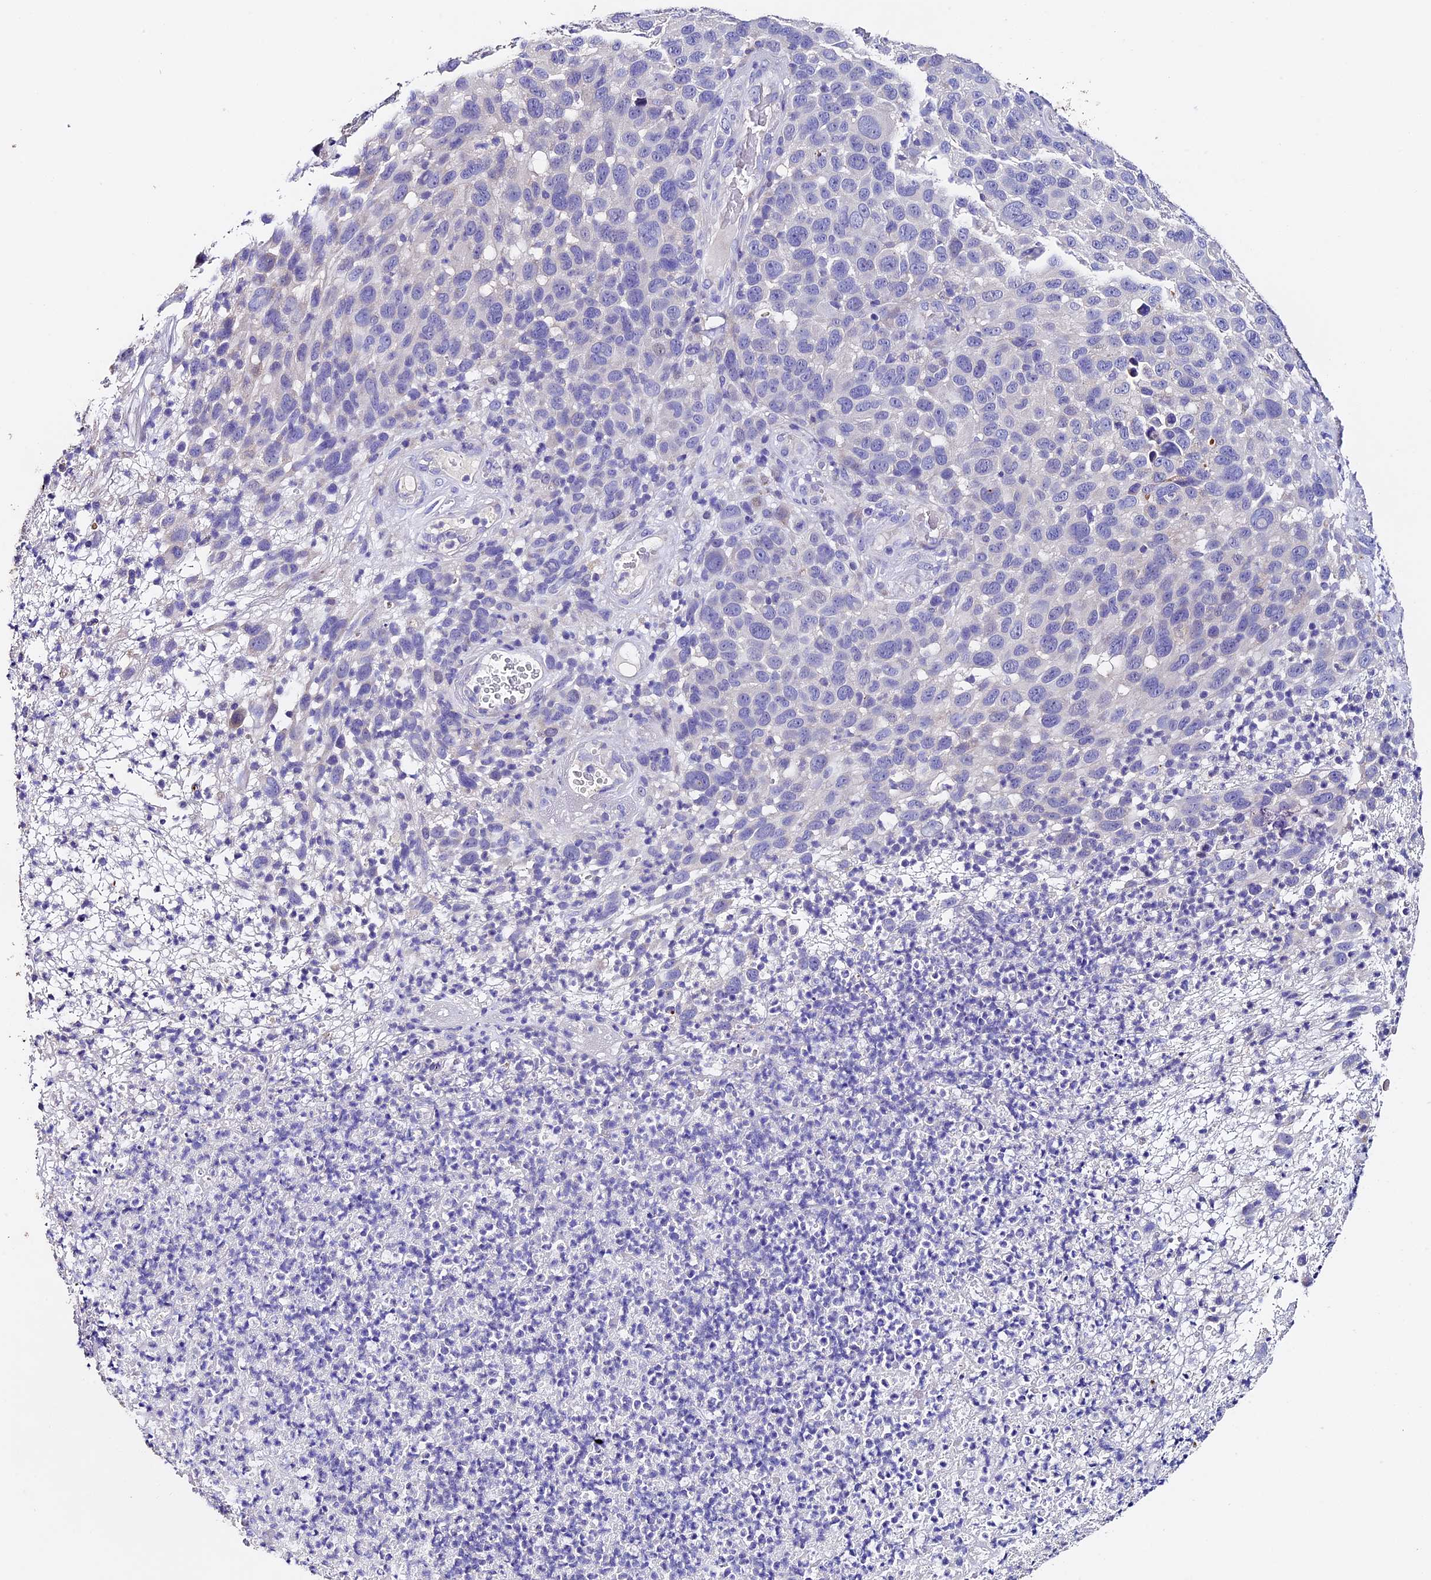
{"staining": {"intensity": "negative", "quantity": "none", "location": "none"}, "tissue": "melanoma", "cell_type": "Tumor cells", "image_type": "cancer", "snomed": [{"axis": "morphology", "description": "Malignant melanoma, NOS"}, {"axis": "topography", "description": "Skin"}], "caption": "Malignant melanoma was stained to show a protein in brown. There is no significant expression in tumor cells.", "gene": "FBXW9", "patient": {"sex": "male", "age": 49}}